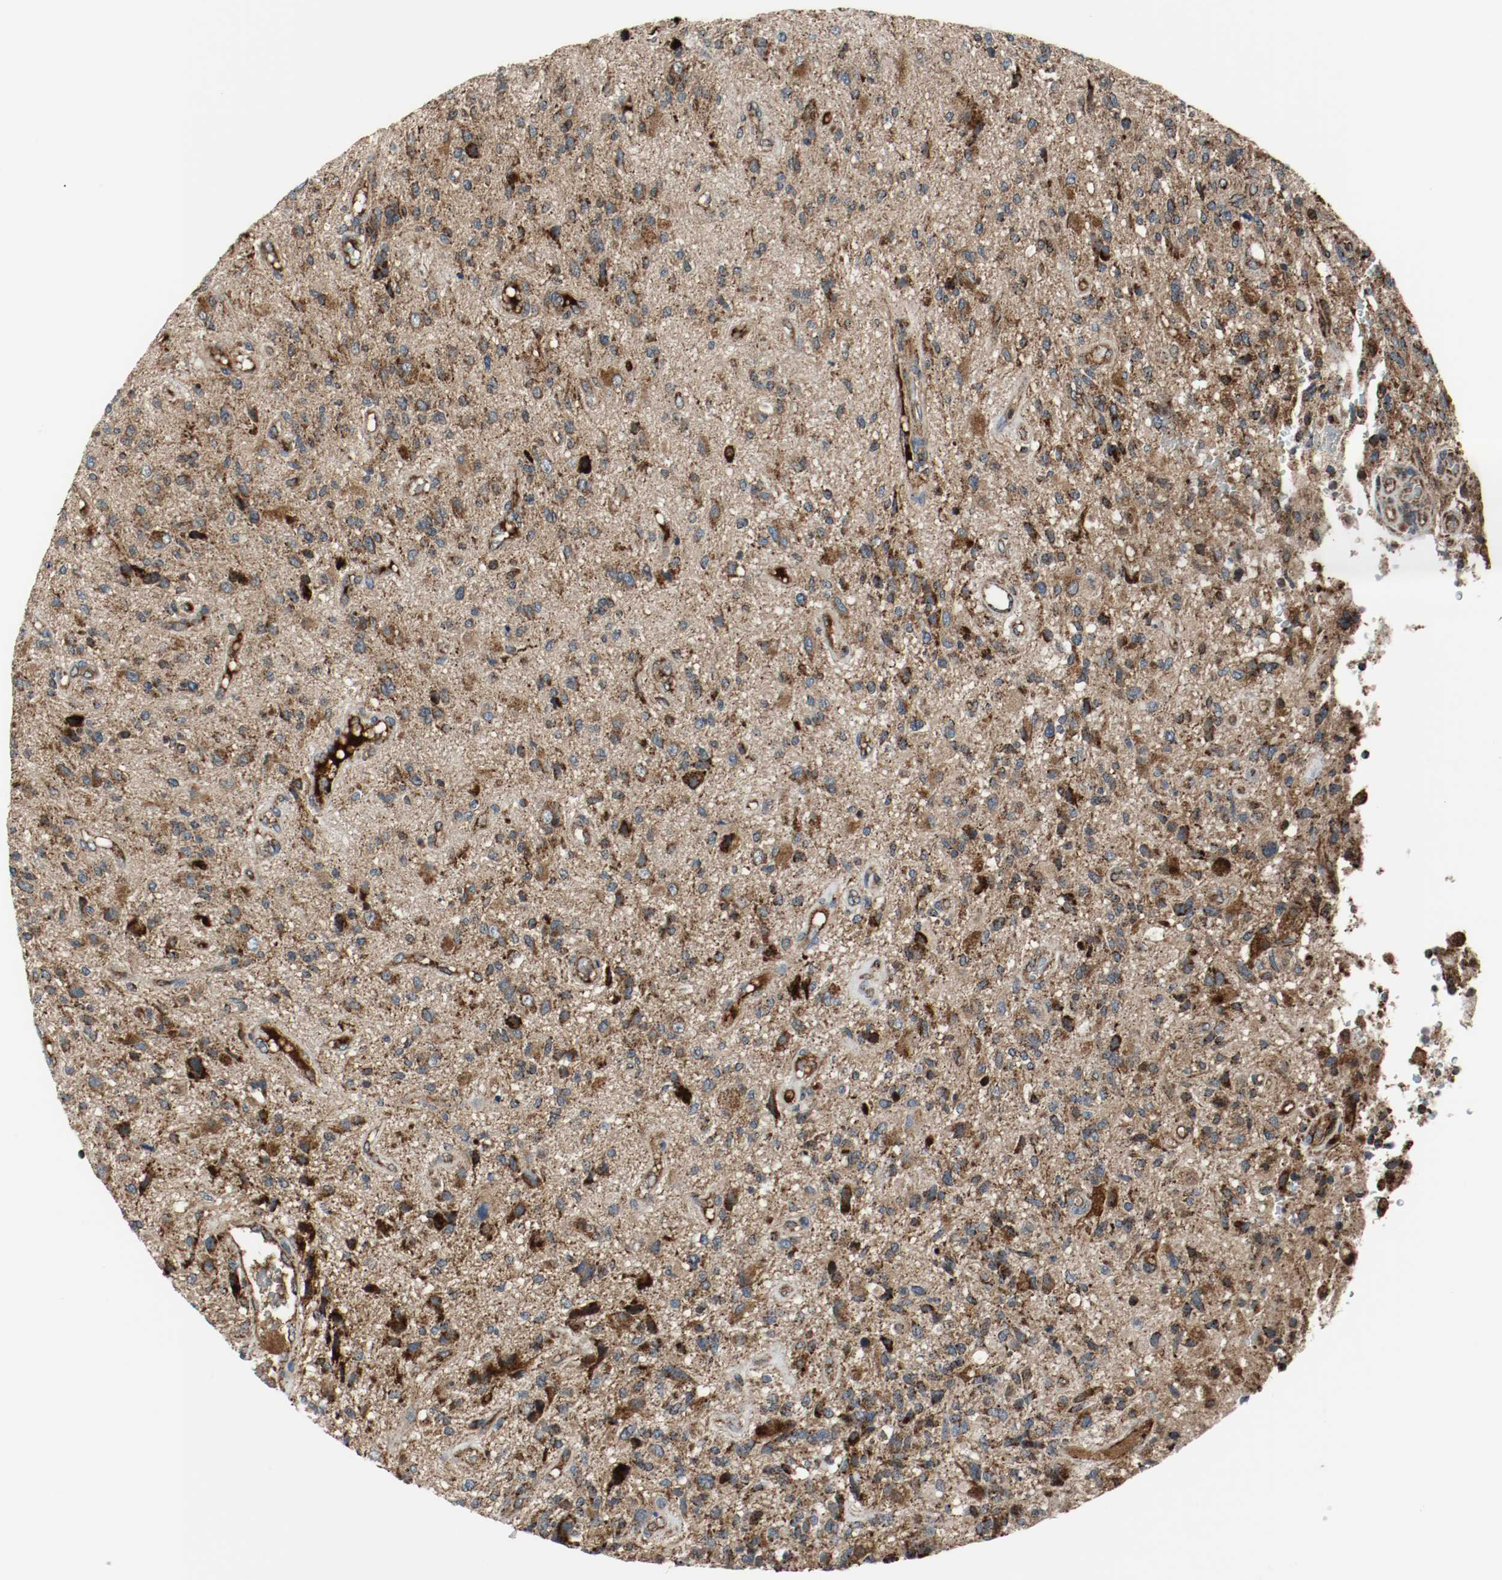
{"staining": {"intensity": "strong", "quantity": ">75%", "location": "cytoplasmic/membranous"}, "tissue": "glioma", "cell_type": "Tumor cells", "image_type": "cancer", "snomed": [{"axis": "morphology", "description": "Normal tissue, NOS"}, {"axis": "morphology", "description": "Glioma, malignant, High grade"}, {"axis": "topography", "description": "Cerebral cortex"}], "caption": "The micrograph demonstrates immunohistochemical staining of malignant high-grade glioma. There is strong cytoplasmic/membranous staining is identified in approximately >75% of tumor cells.", "gene": "TXNRD1", "patient": {"sex": "male", "age": 75}}